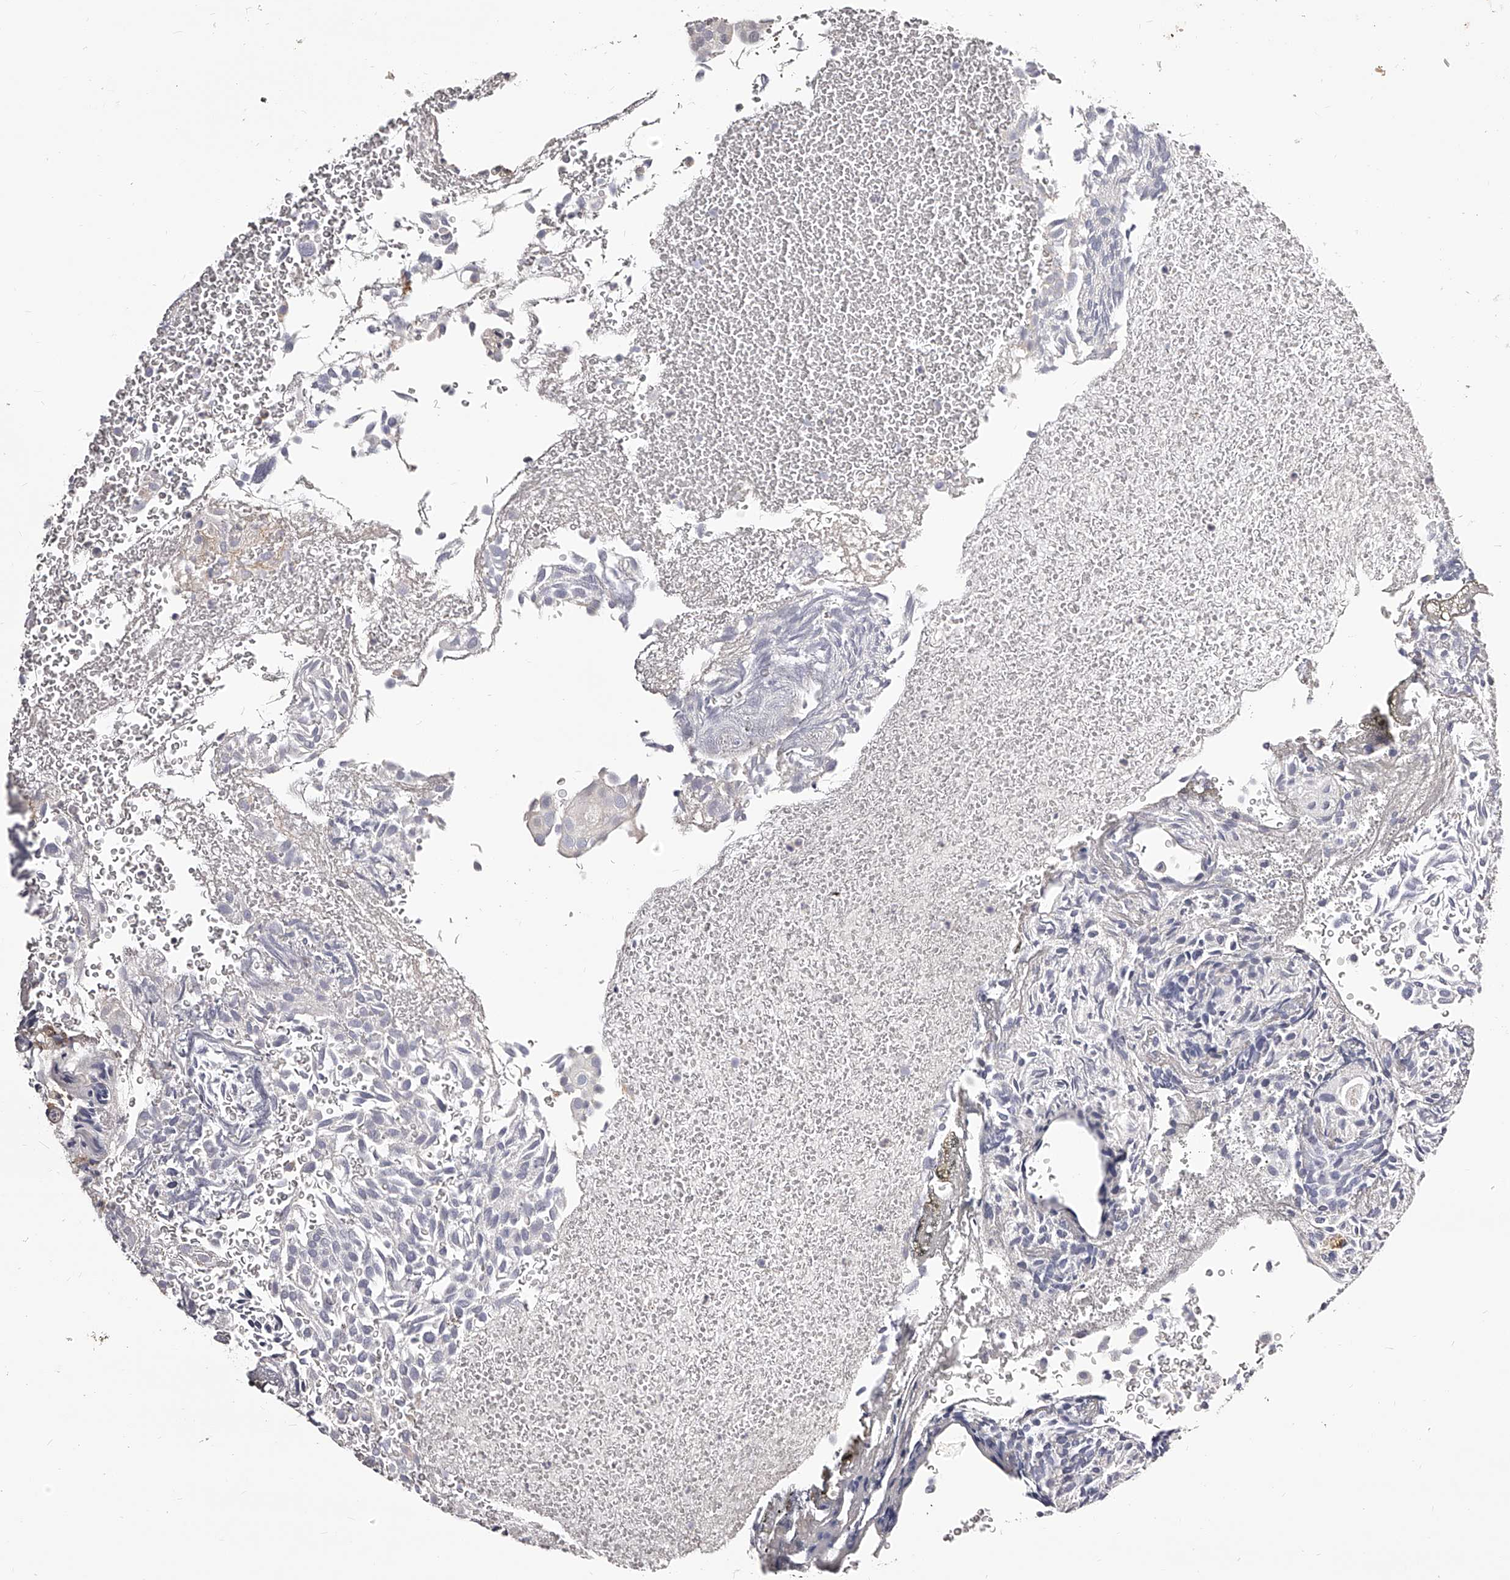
{"staining": {"intensity": "negative", "quantity": "none", "location": "none"}, "tissue": "urothelial cancer", "cell_type": "Tumor cells", "image_type": "cancer", "snomed": [{"axis": "morphology", "description": "Urothelial carcinoma, Low grade"}, {"axis": "topography", "description": "Urinary bladder"}], "caption": "There is no significant positivity in tumor cells of urothelial carcinoma (low-grade).", "gene": "CD82", "patient": {"sex": "male", "age": 78}}